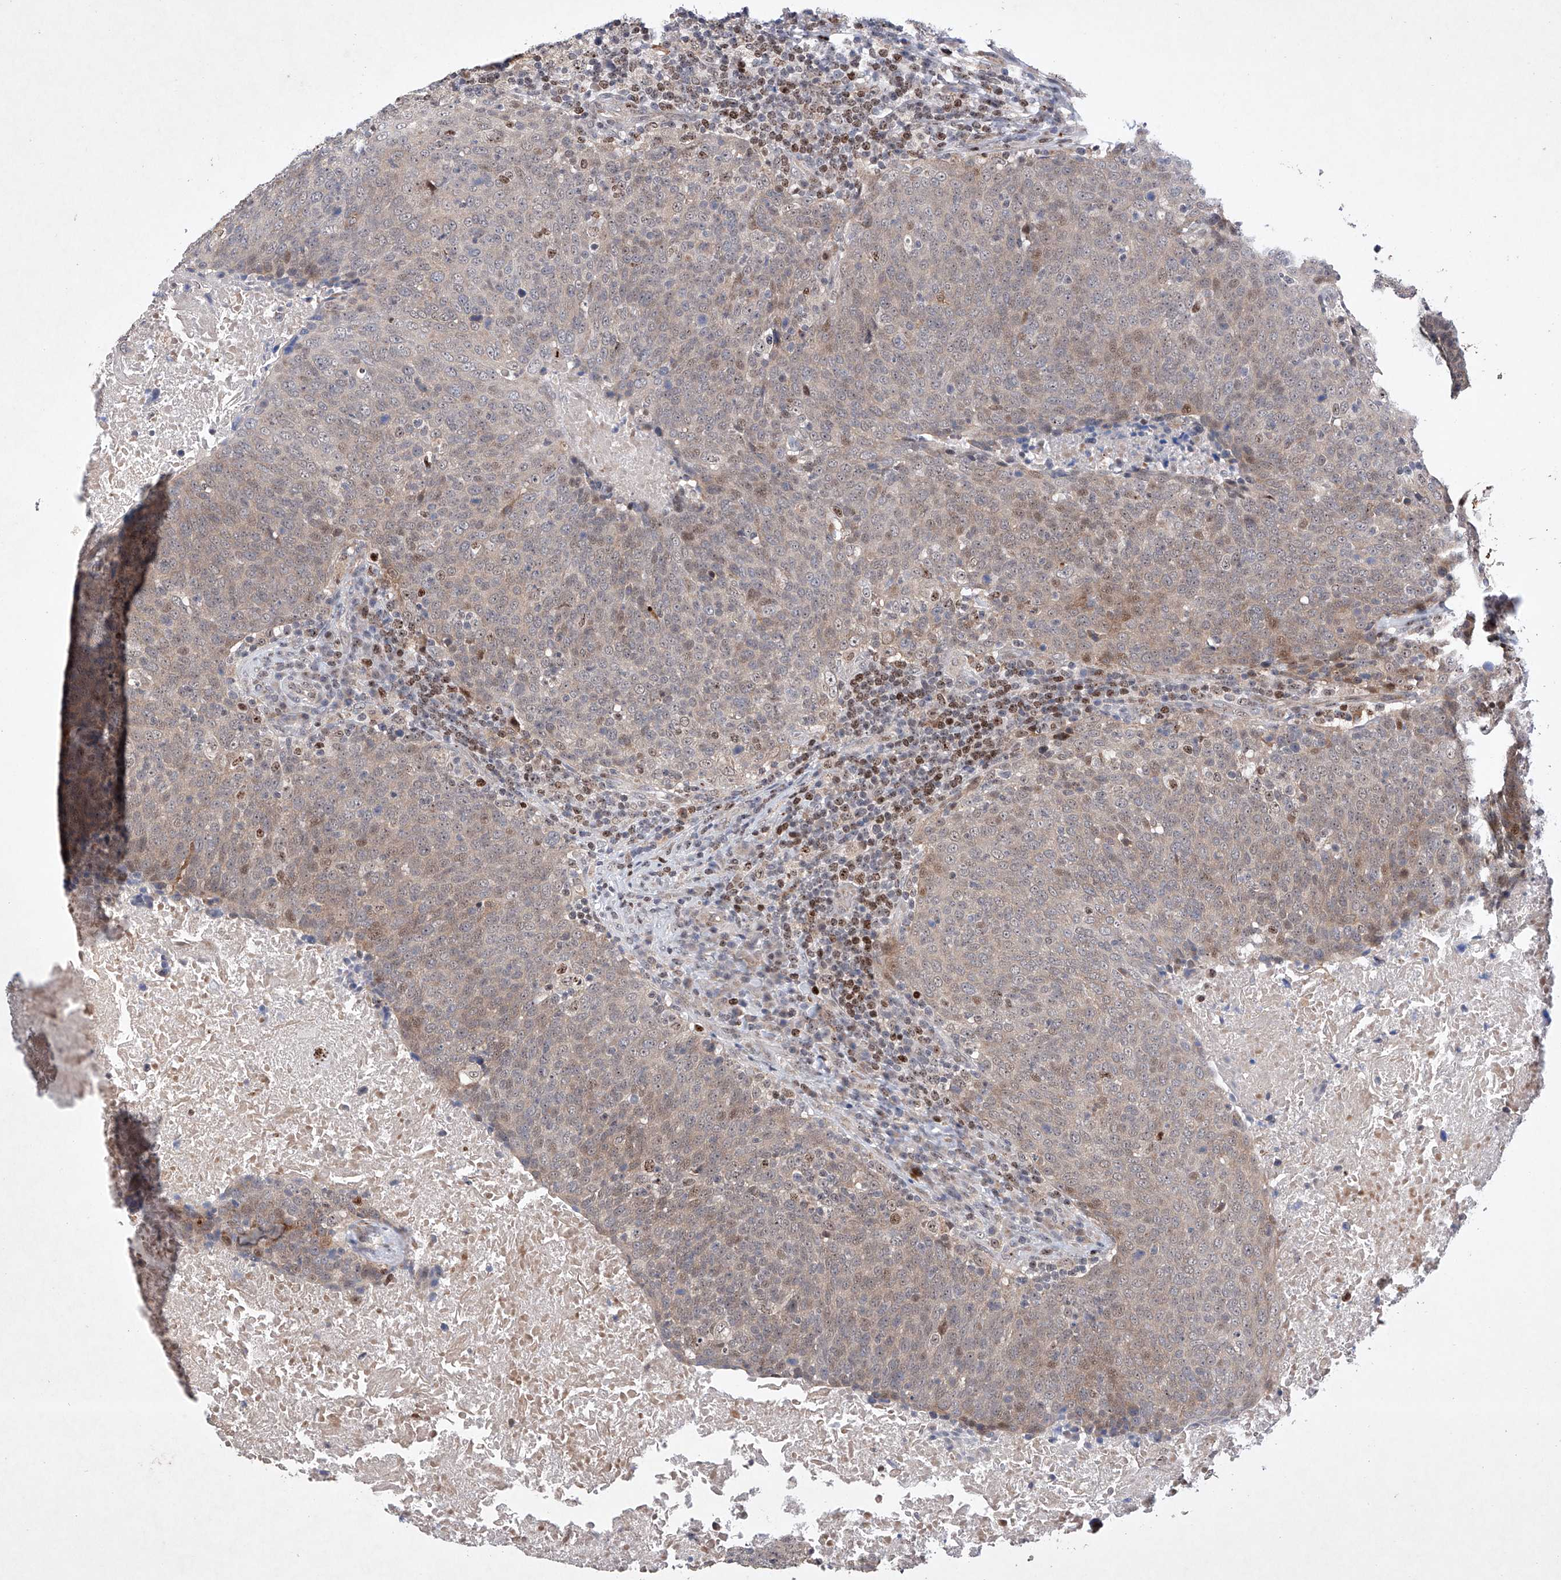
{"staining": {"intensity": "weak", "quantity": "25%-75%", "location": "cytoplasmic/membranous,nuclear"}, "tissue": "head and neck cancer", "cell_type": "Tumor cells", "image_type": "cancer", "snomed": [{"axis": "morphology", "description": "Squamous cell carcinoma, NOS"}, {"axis": "morphology", "description": "Squamous cell carcinoma, metastatic, NOS"}, {"axis": "topography", "description": "Lymph node"}, {"axis": "topography", "description": "Head-Neck"}], "caption": "Tumor cells demonstrate low levels of weak cytoplasmic/membranous and nuclear expression in approximately 25%-75% of cells in head and neck cancer.", "gene": "AFG1L", "patient": {"sex": "male", "age": 62}}